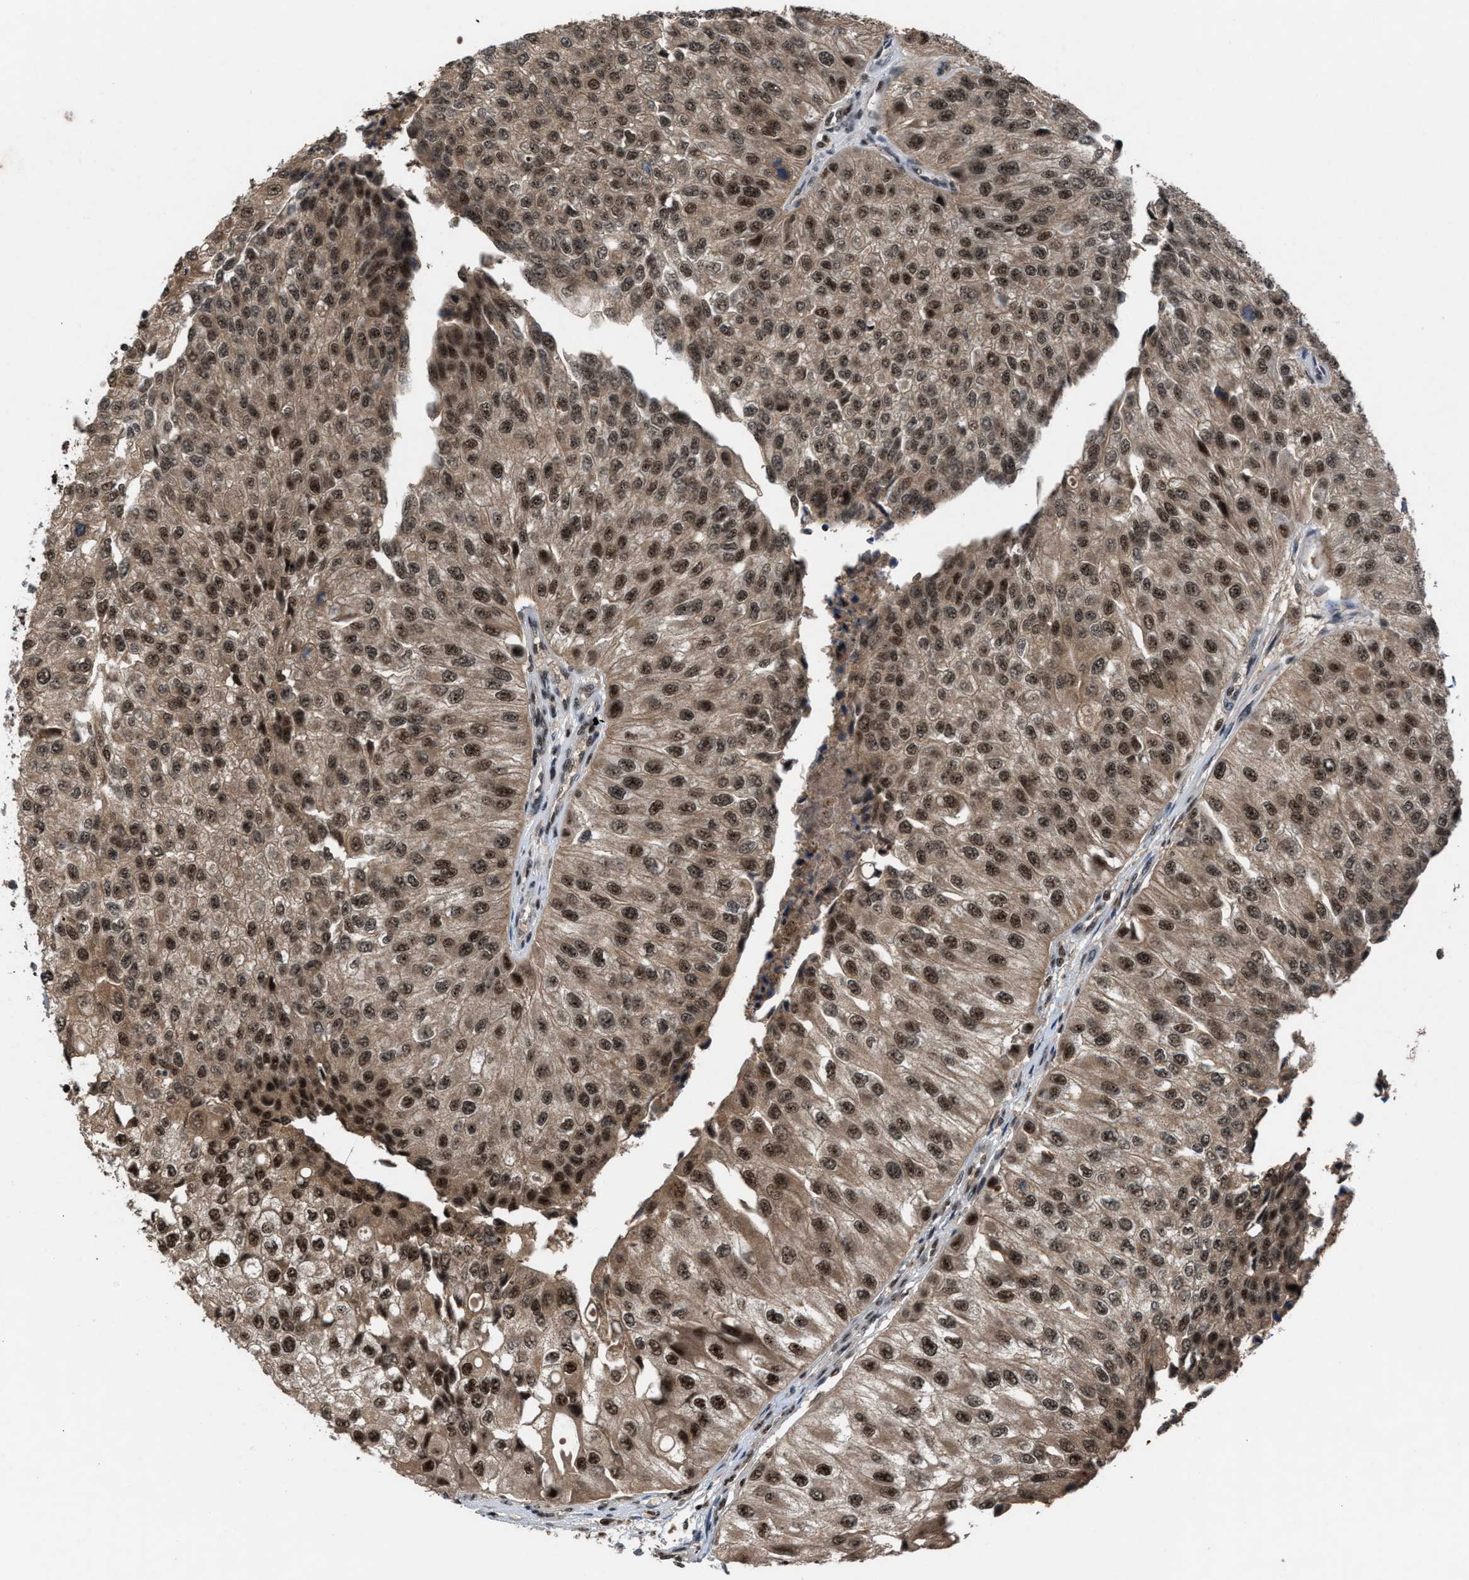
{"staining": {"intensity": "moderate", "quantity": ">75%", "location": "cytoplasmic/membranous,nuclear"}, "tissue": "urothelial cancer", "cell_type": "Tumor cells", "image_type": "cancer", "snomed": [{"axis": "morphology", "description": "Urothelial carcinoma, High grade"}, {"axis": "topography", "description": "Kidney"}, {"axis": "topography", "description": "Urinary bladder"}], "caption": "Urothelial cancer tissue demonstrates moderate cytoplasmic/membranous and nuclear expression in approximately >75% of tumor cells", "gene": "PRPF4", "patient": {"sex": "male", "age": 77}}